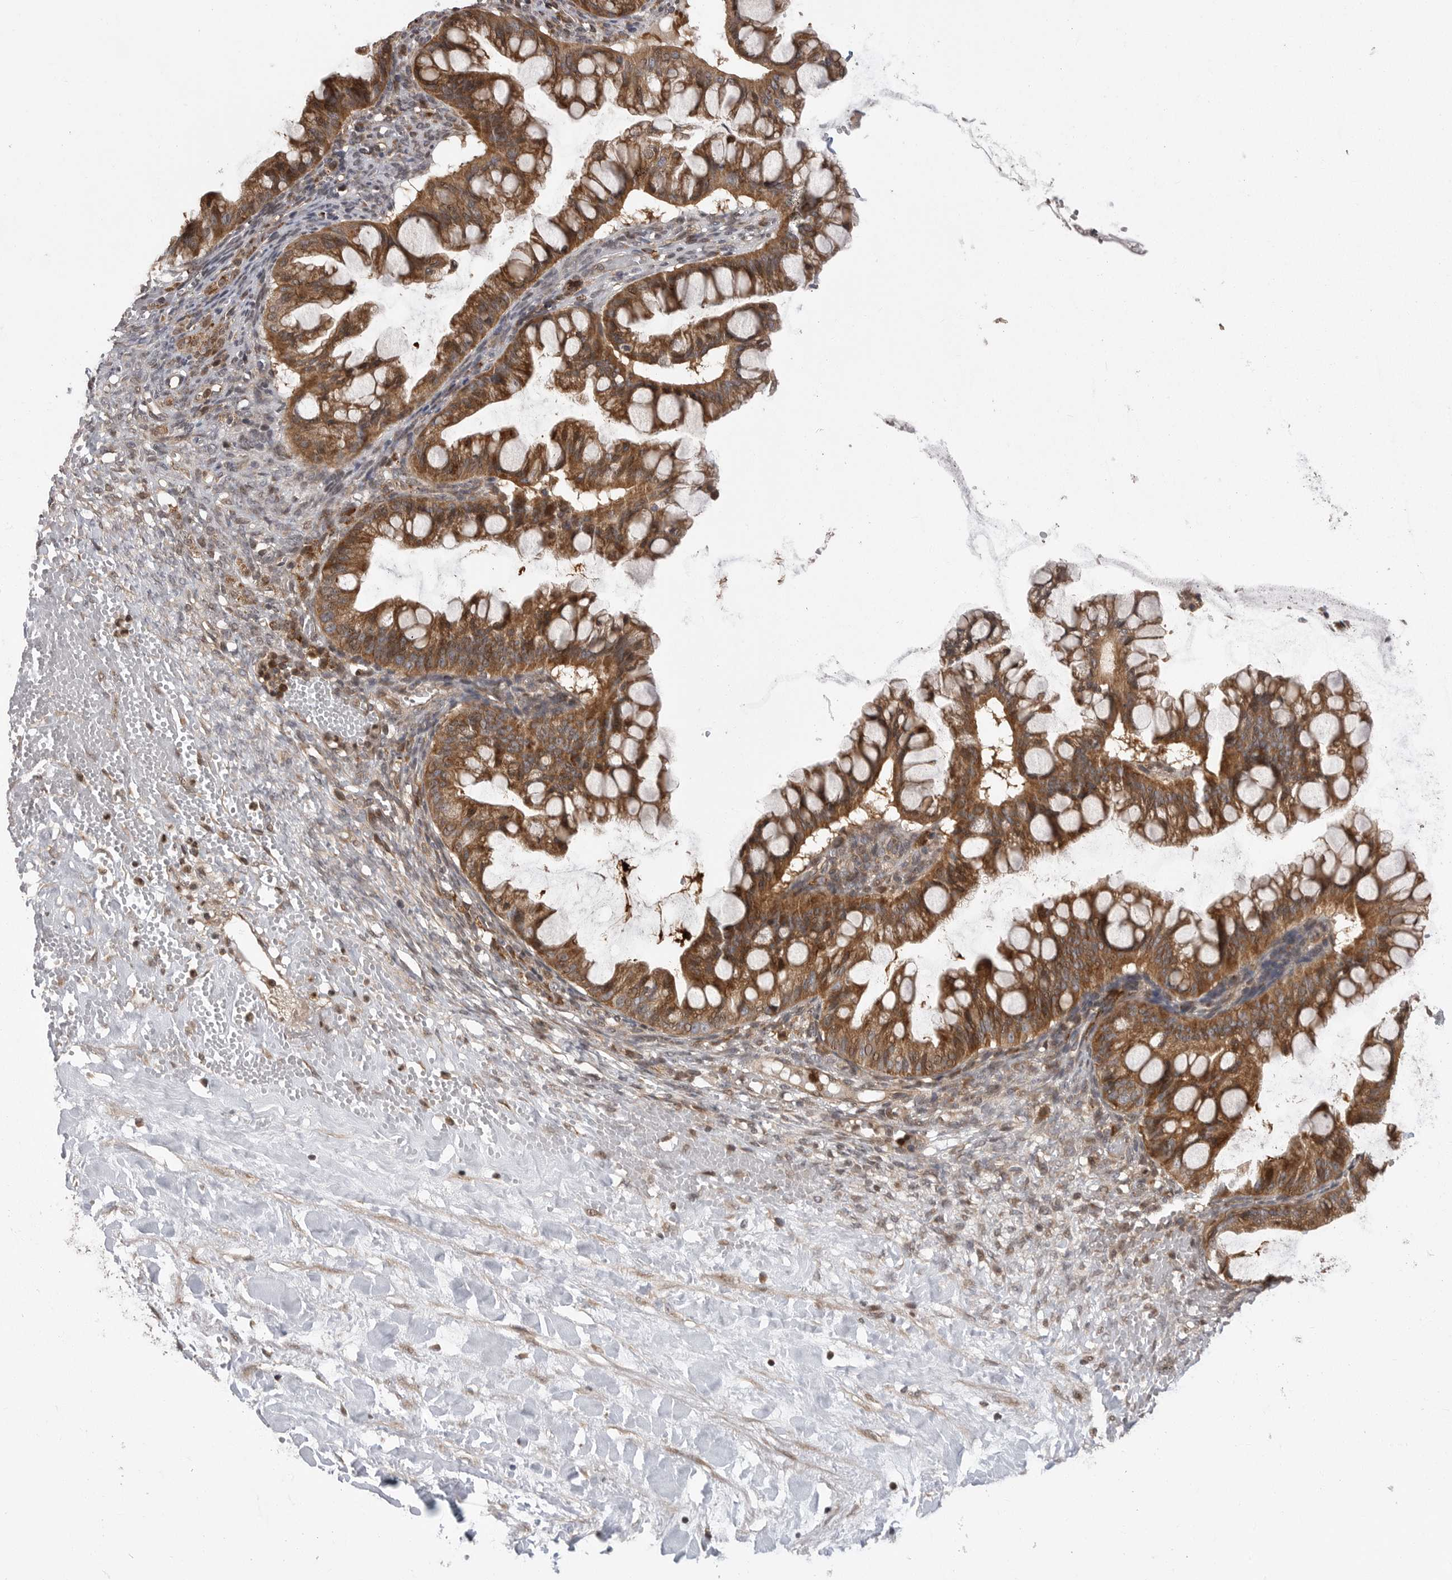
{"staining": {"intensity": "moderate", "quantity": ">75%", "location": "cytoplasmic/membranous"}, "tissue": "ovarian cancer", "cell_type": "Tumor cells", "image_type": "cancer", "snomed": [{"axis": "morphology", "description": "Cystadenocarcinoma, mucinous, NOS"}, {"axis": "topography", "description": "Ovary"}], "caption": "There is medium levels of moderate cytoplasmic/membranous expression in tumor cells of ovarian cancer (mucinous cystadenocarcinoma), as demonstrated by immunohistochemical staining (brown color).", "gene": "OXR1", "patient": {"sex": "female", "age": 73}}